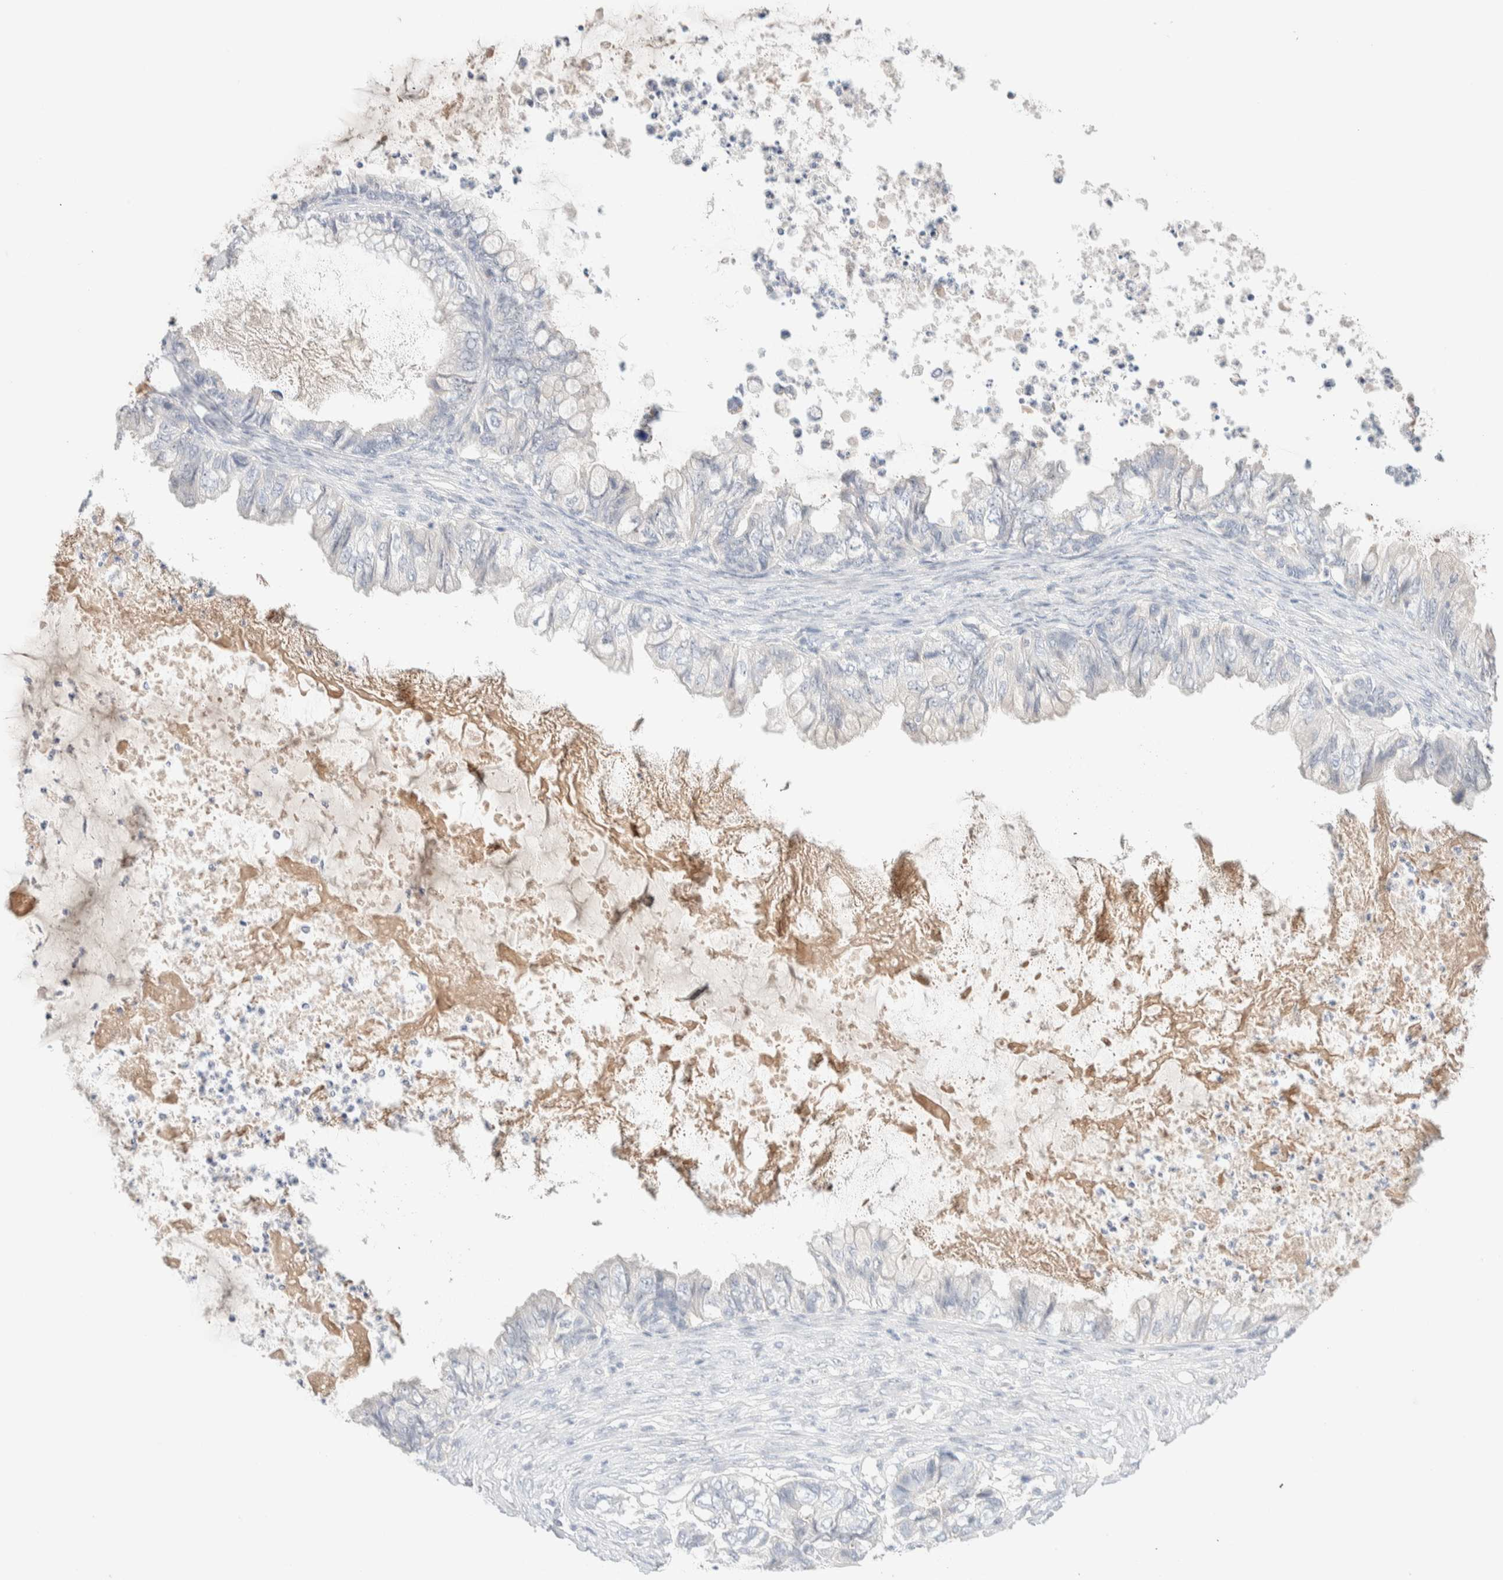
{"staining": {"intensity": "negative", "quantity": "none", "location": "none"}, "tissue": "ovarian cancer", "cell_type": "Tumor cells", "image_type": "cancer", "snomed": [{"axis": "morphology", "description": "Cystadenocarcinoma, mucinous, NOS"}, {"axis": "topography", "description": "Ovary"}], "caption": "Immunohistochemistry image of ovarian cancer (mucinous cystadenocarcinoma) stained for a protein (brown), which exhibits no positivity in tumor cells.", "gene": "RIDA", "patient": {"sex": "female", "age": 80}}